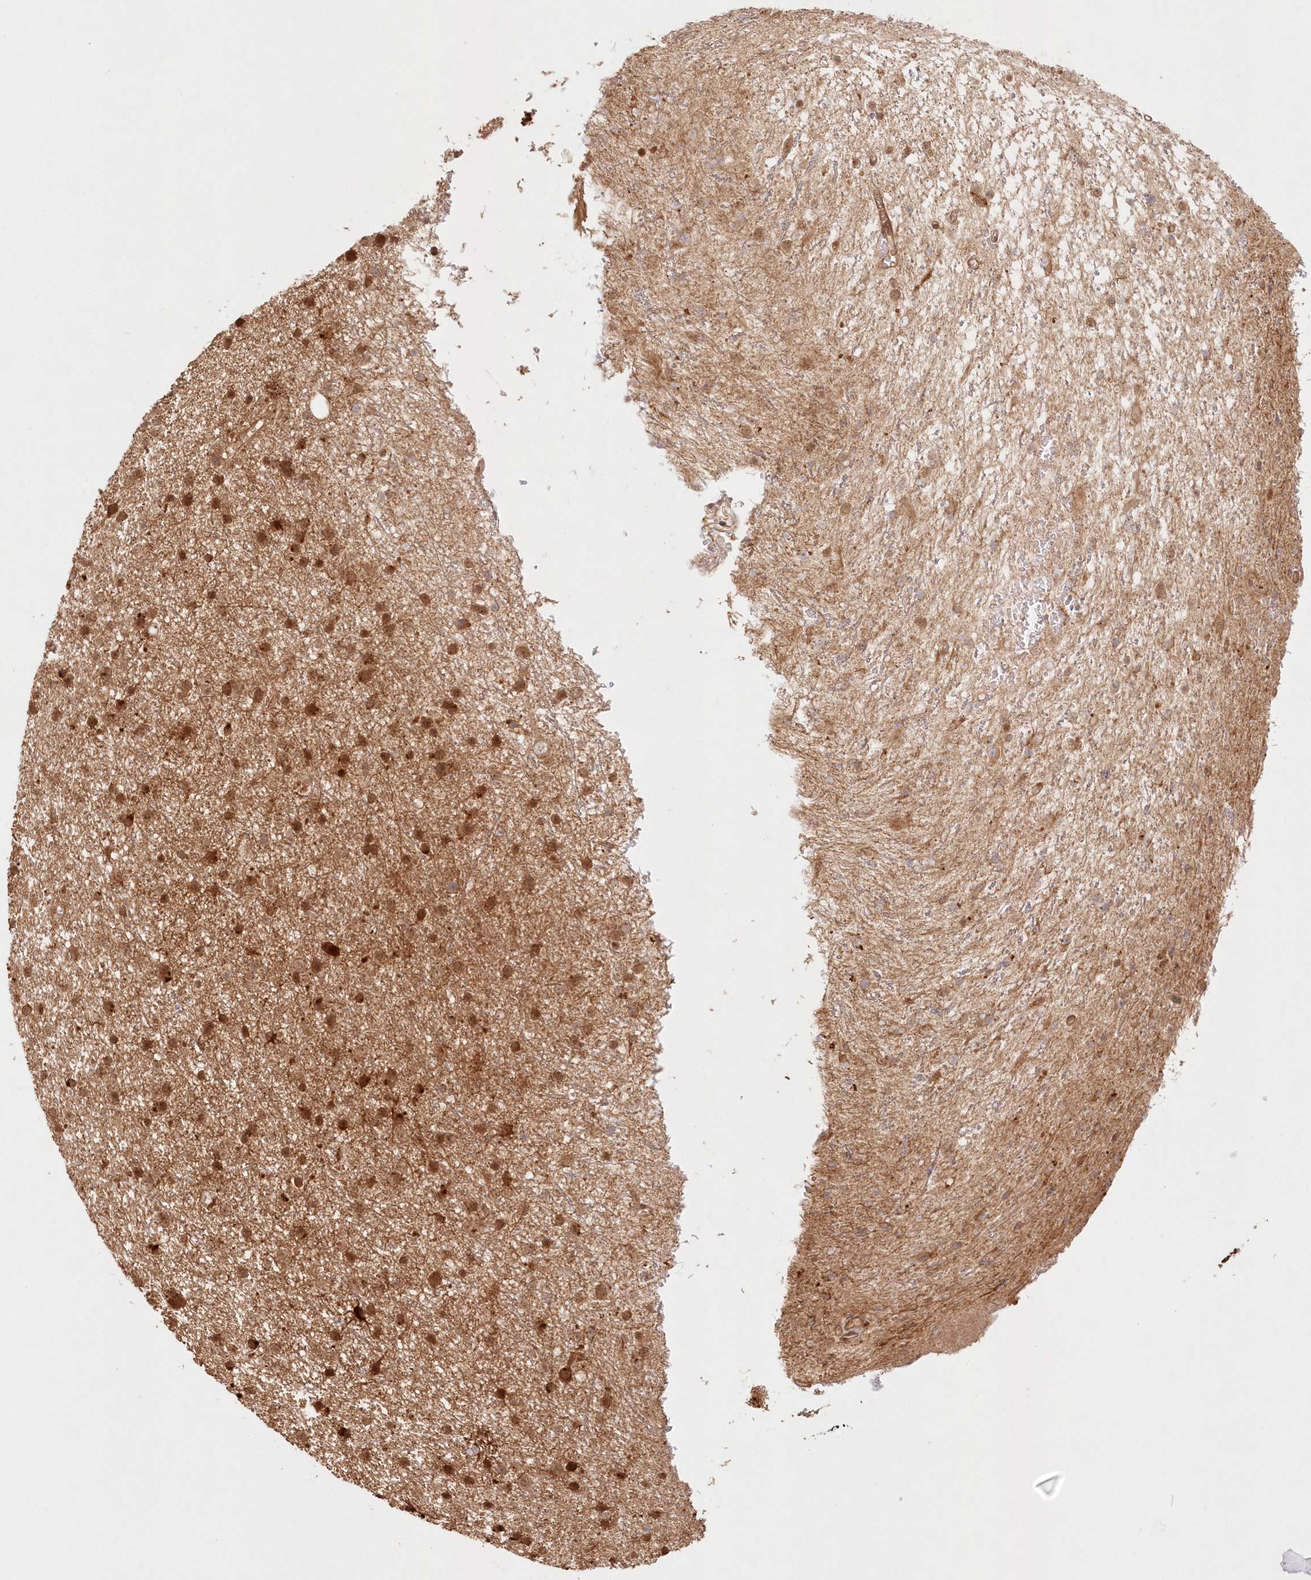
{"staining": {"intensity": "strong", "quantity": ">75%", "location": "cytoplasmic/membranous"}, "tissue": "glioma", "cell_type": "Tumor cells", "image_type": "cancer", "snomed": [{"axis": "morphology", "description": "Glioma, malignant, Low grade"}, {"axis": "topography", "description": "Cerebral cortex"}], "caption": "Glioma stained with a brown dye displays strong cytoplasmic/membranous positive expression in approximately >75% of tumor cells.", "gene": "KIAA0232", "patient": {"sex": "female", "age": 39}}